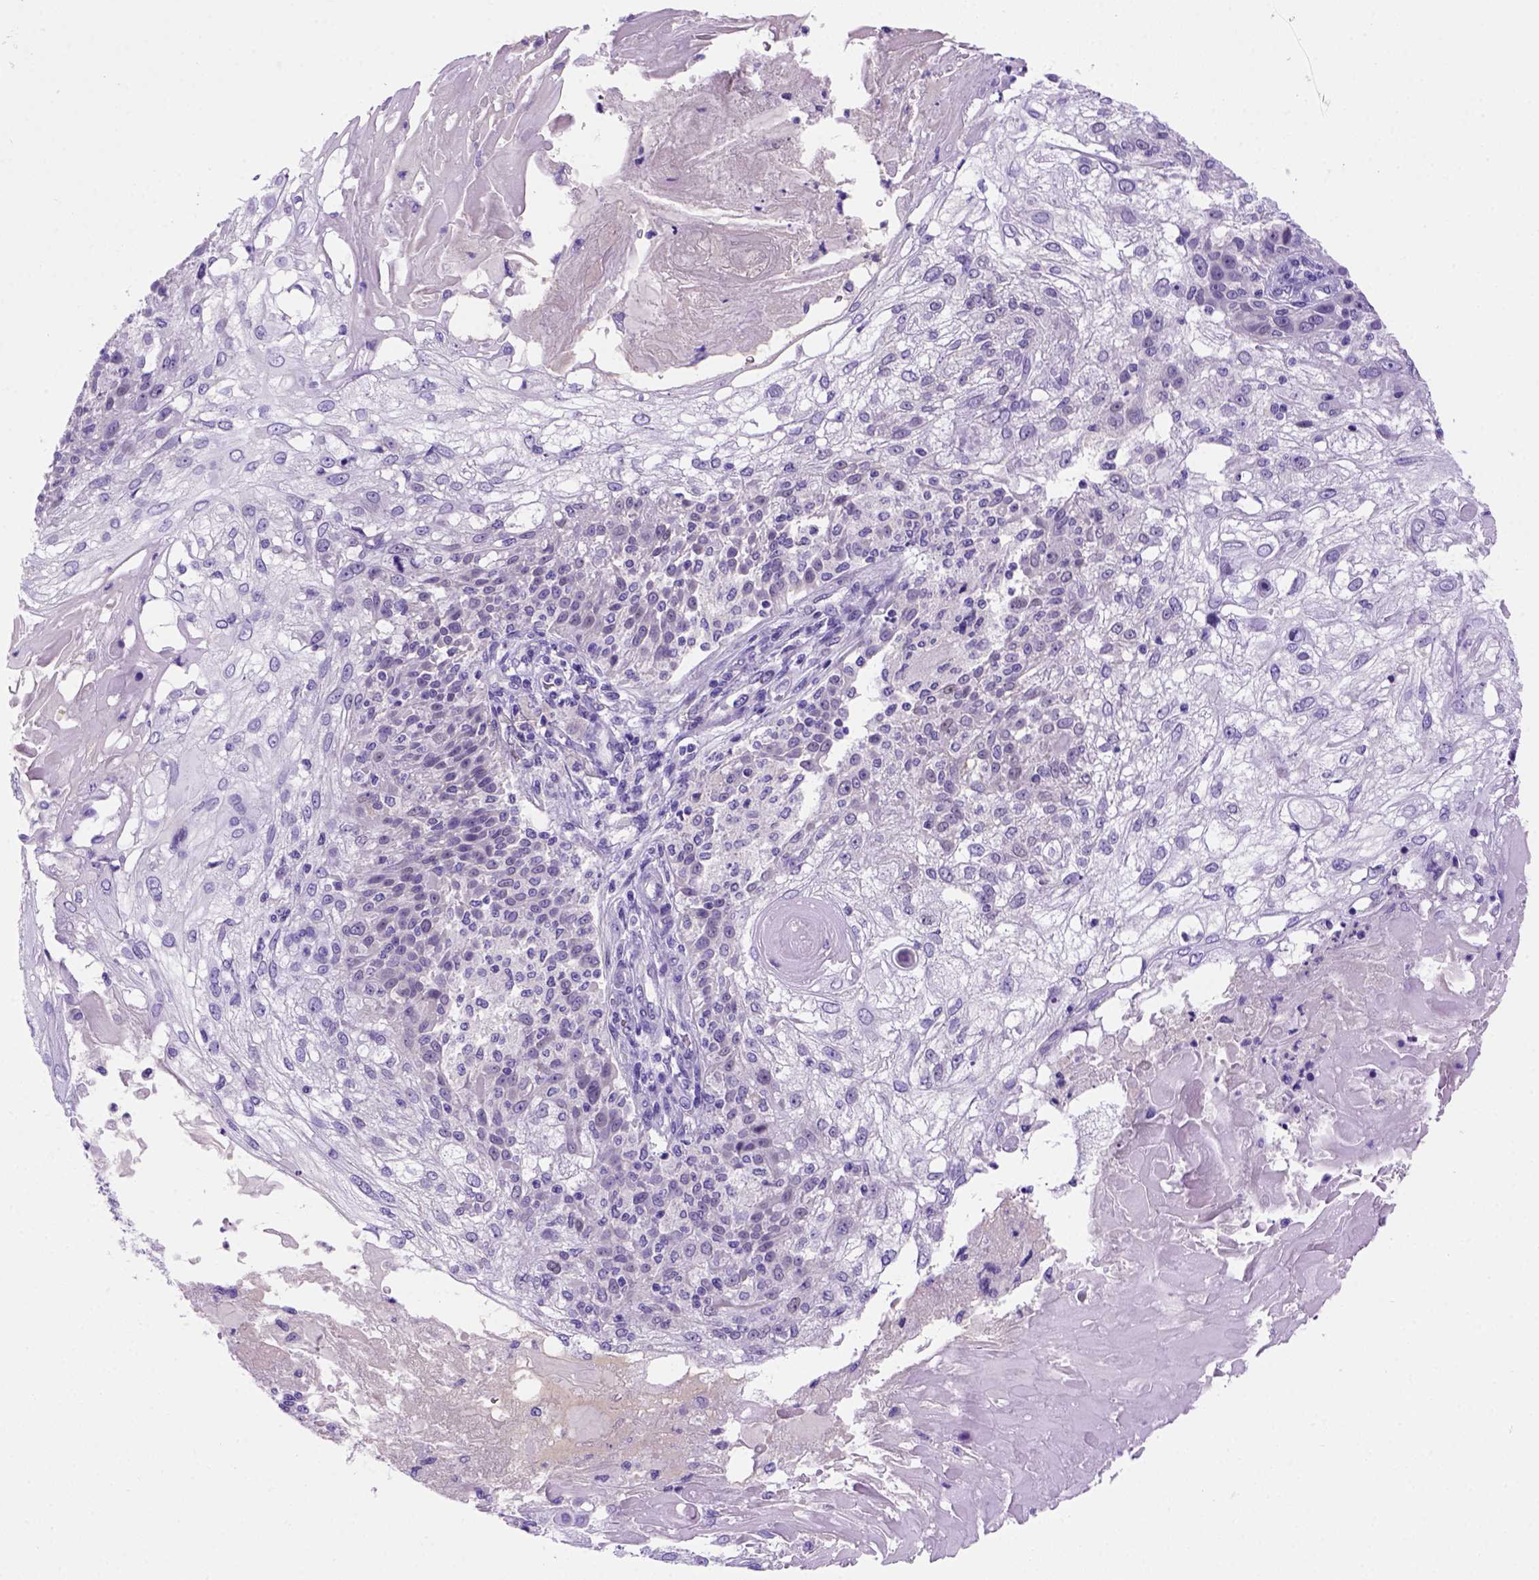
{"staining": {"intensity": "negative", "quantity": "none", "location": "none"}, "tissue": "skin cancer", "cell_type": "Tumor cells", "image_type": "cancer", "snomed": [{"axis": "morphology", "description": "Normal tissue, NOS"}, {"axis": "morphology", "description": "Squamous cell carcinoma, NOS"}, {"axis": "topography", "description": "Skin"}], "caption": "DAB (3,3'-diaminobenzidine) immunohistochemical staining of human squamous cell carcinoma (skin) displays no significant expression in tumor cells.", "gene": "FAM81B", "patient": {"sex": "female", "age": 83}}